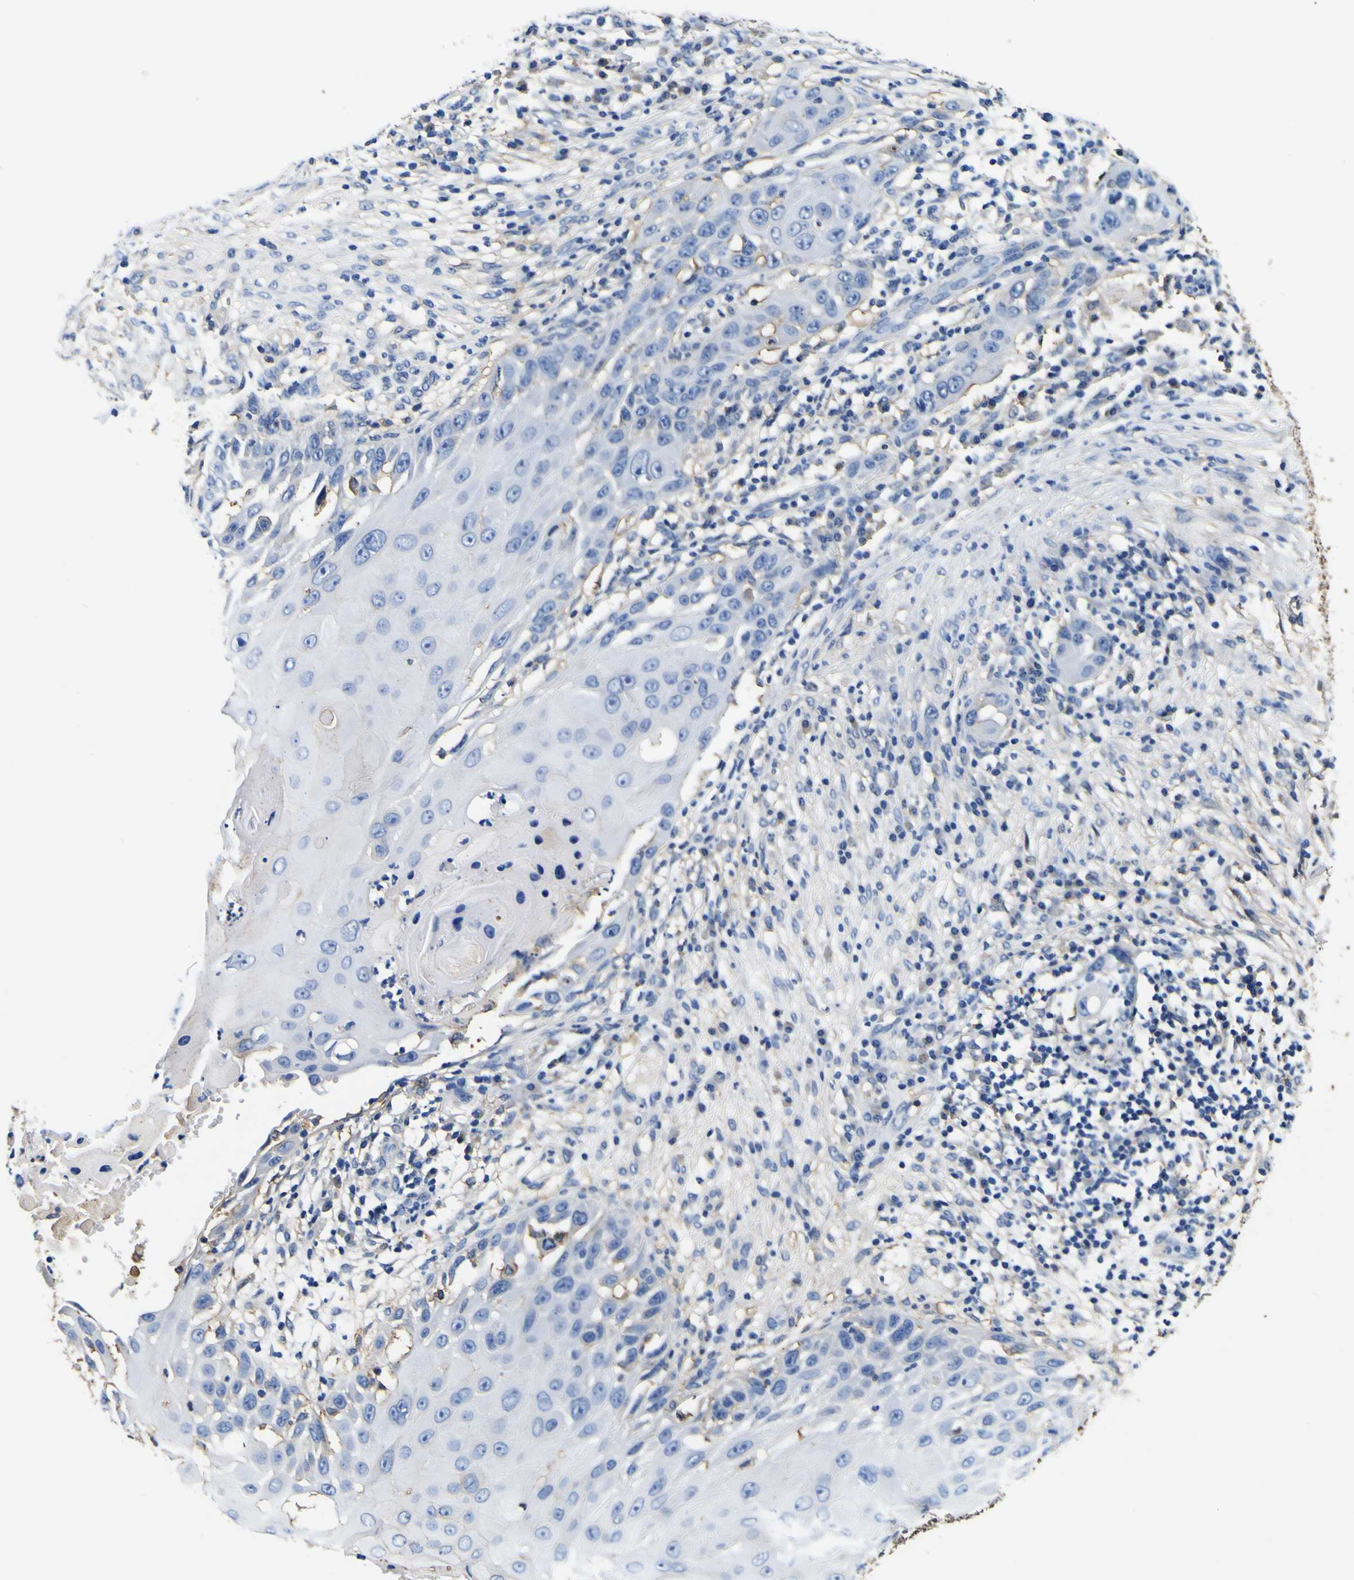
{"staining": {"intensity": "negative", "quantity": "none", "location": "none"}, "tissue": "skin cancer", "cell_type": "Tumor cells", "image_type": "cancer", "snomed": [{"axis": "morphology", "description": "Squamous cell carcinoma, NOS"}, {"axis": "topography", "description": "Skin"}], "caption": "Immunohistochemistry (IHC) photomicrograph of neoplastic tissue: human skin cancer (squamous cell carcinoma) stained with DAB reveals no significant protein positivity in tumor cells. (DAB (3,3'-diaminobenzidine) IHC with hematoxylin counter stain).", "gene": "PXDN", "patient": {"sex": "female", "age": 44}}